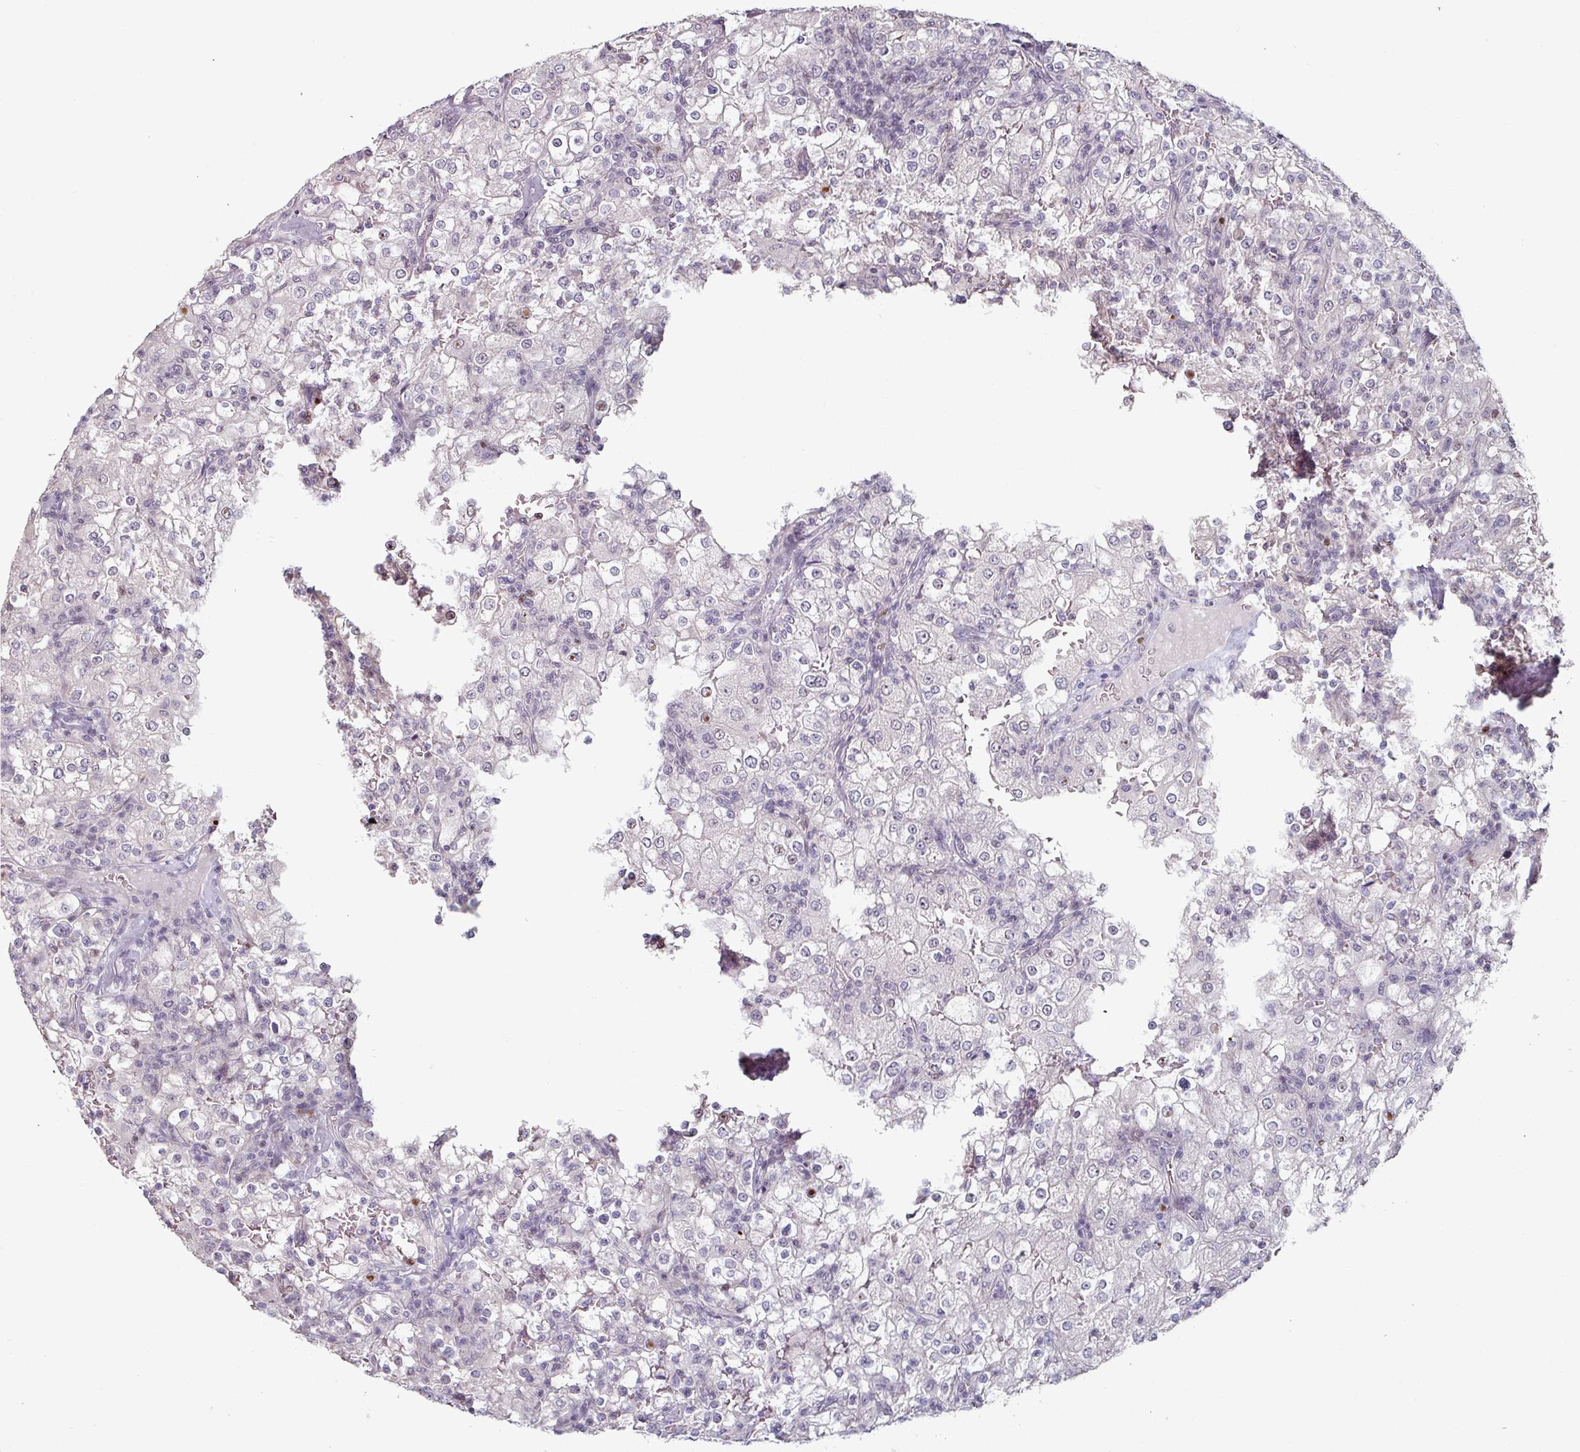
{"staining": {"intensity": "negative", "quantity": "none", "location": "none"}, "tissue": "renal cancer", "cell_type": "Tumor cells", "image_type": "cancer", "snomed": [{"axis": "morphology", "description": "Adenocarcinoma, NOS"}, {"axis": "topography", "description": "Kidney"}], "caption": "DAB immunohistochemical staining of renal adenocarcinoma shows no significant staining in tumor cells.", "gene": "ZBTB6", "patient": {"sex": "female", "age": 74}}